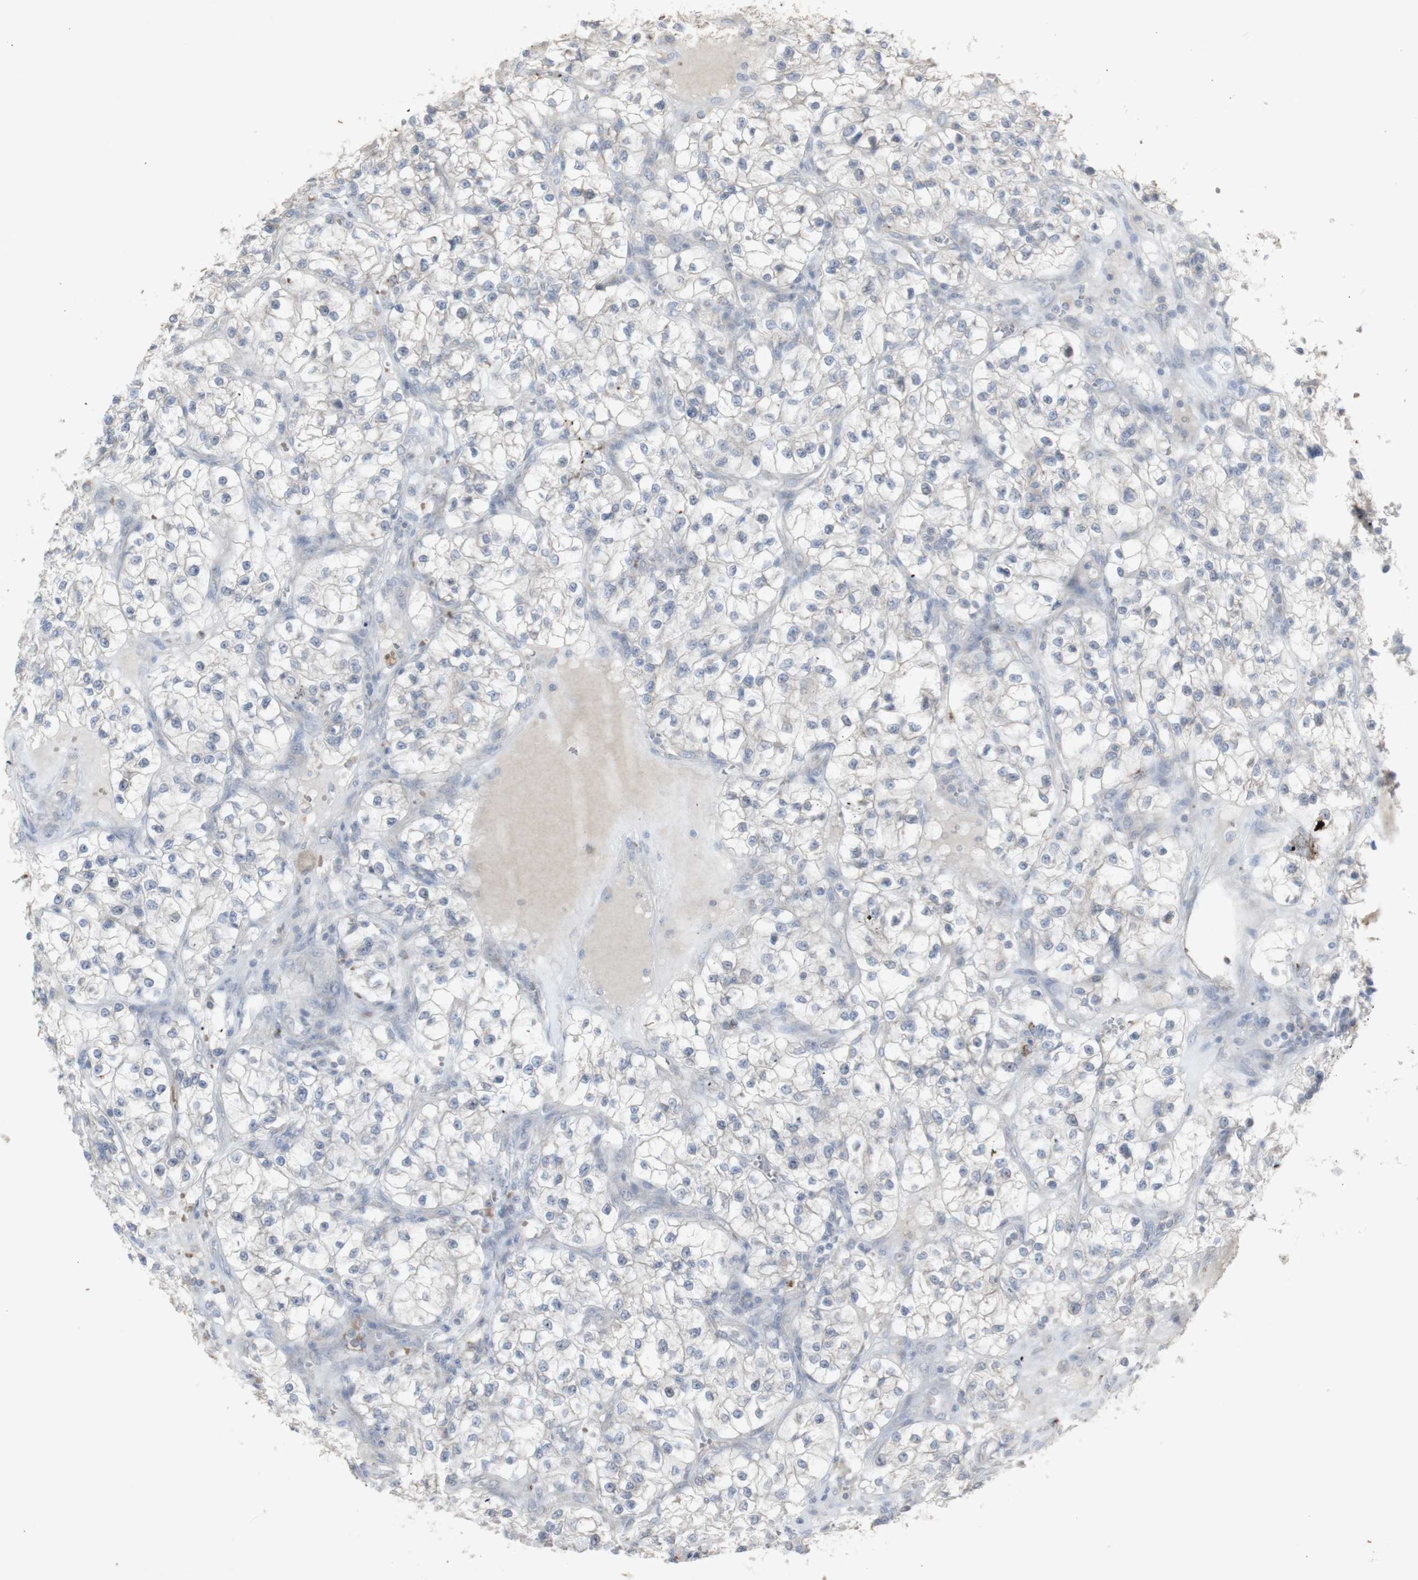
{"staining": {"intensity": "weak", "quantity": "25%-75%", "location": "cytoplasmic/membranous"}, "tissue": "renal cancer", "cell_type": "Tumor cells", "image_type": "cancer", "snomed": [{"axis": "morphology", "description": "Adenocarcinoma, NOS"}, {"axis": "topography", "description": "Kidney"}], "caption": "Immunohistochemical staining of adenocarcinoma (renal) demonstrates weak cytoplasmic/membranous protein expression in approximately 25%-75% of tumor cells.", "gene": "INS", "patient": {"sex": "female", "age": 57}}